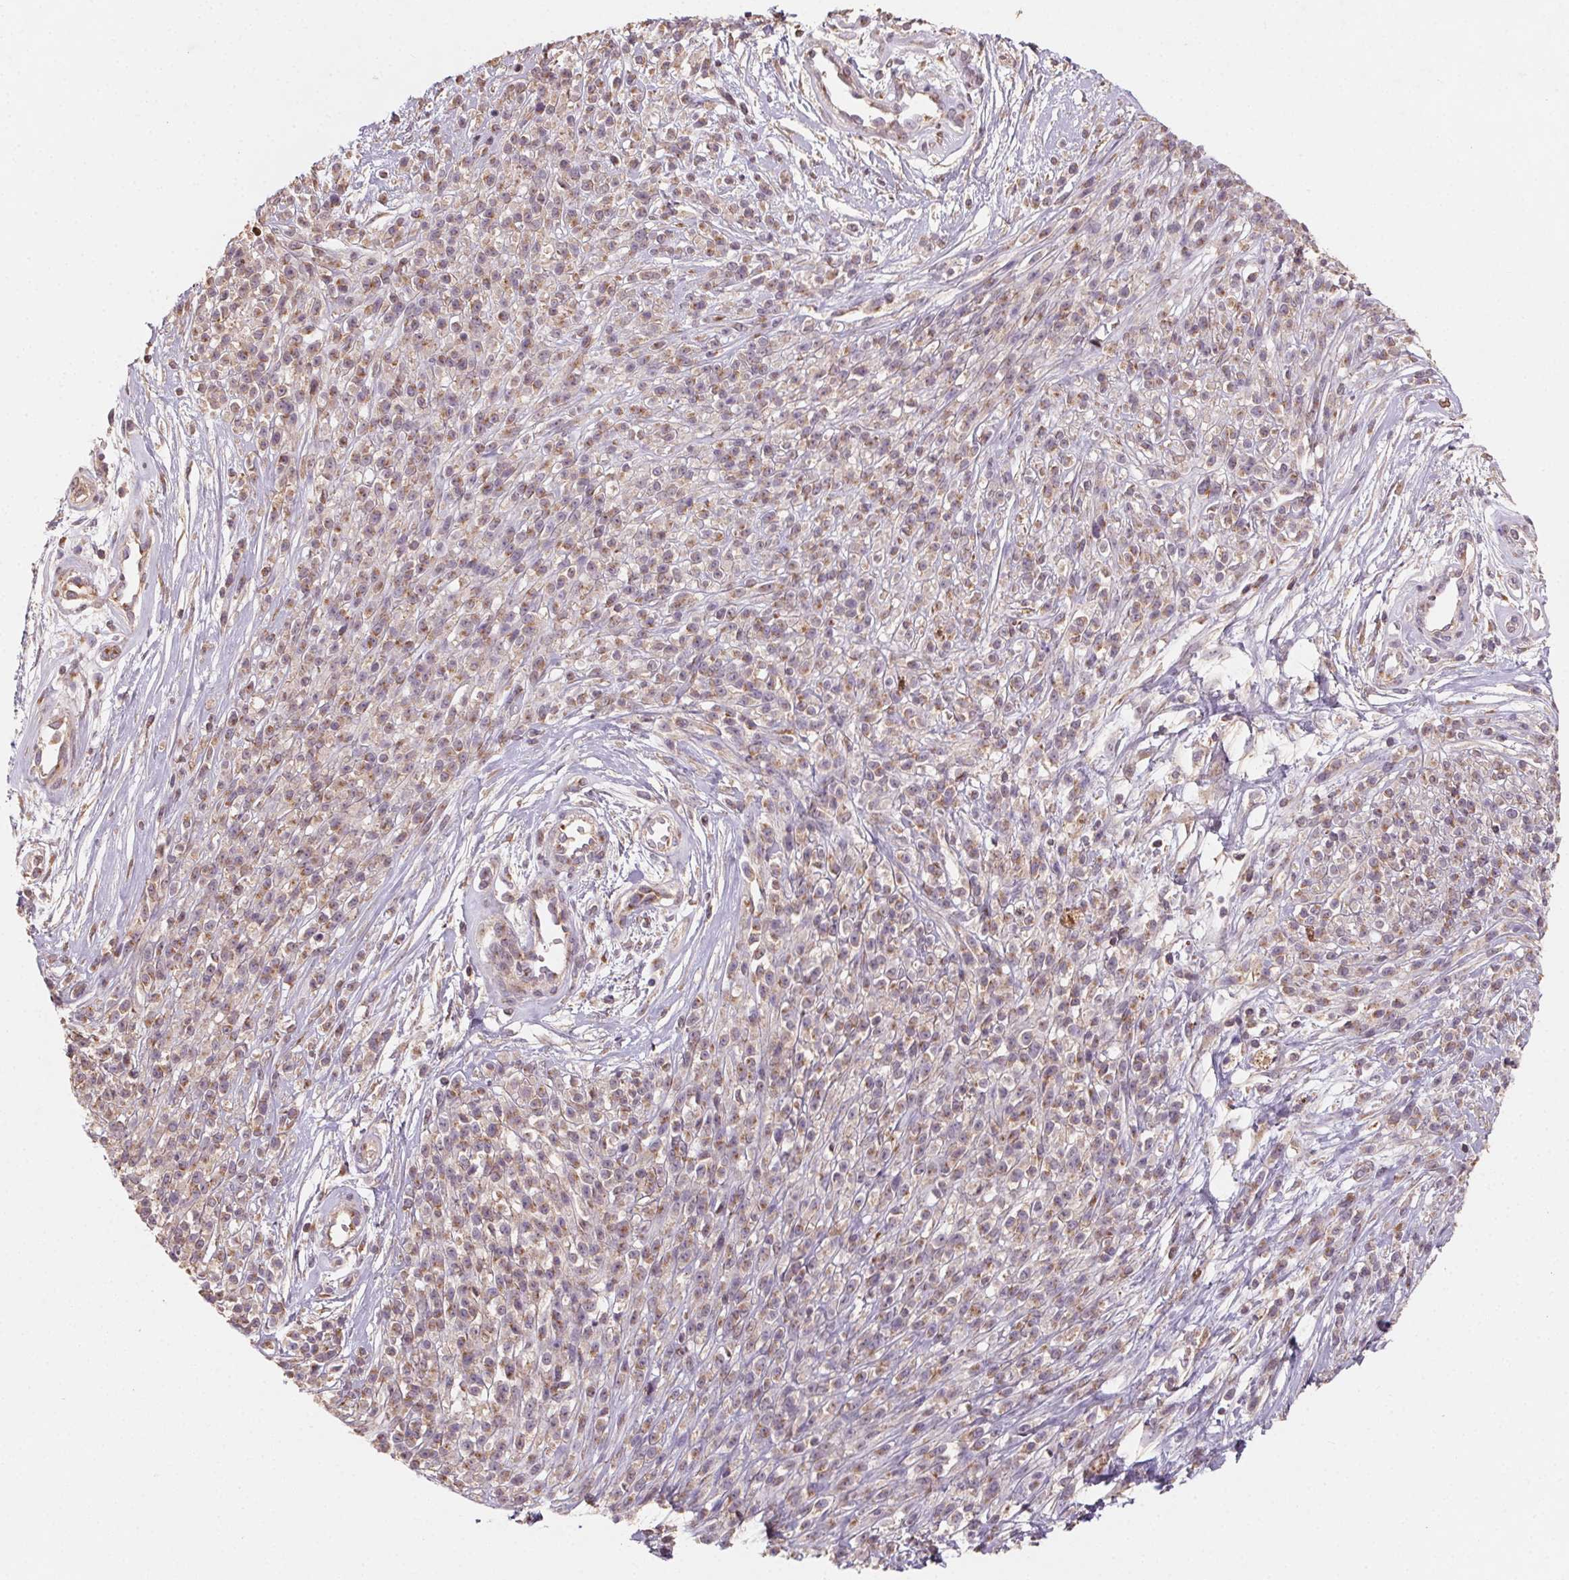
{"staining": {"intensity": "weak", "quantity": ">75%", "location": "cytoplasmic/membranous"}, "tissue": "melanoma", "cell_type": "Tumor cells", "image_type": "cancer", "snomed": [{"axis": "morphology", "description": "Malignant melanoma, NOS"}, {"axis": "topography", "description": "Skin"}, {"axis": "topography", "description": "Skin of trunk"}], "caption": "Immunohistochemical staining of malignant melanoma exhibits weak cytoplasmic/membranous protein staining in about >75% of tumor cells. The protein of interest is stained brown, and the nuclei are stained in blue (DAB IHC with brightfield microscopy, high magnification).", "gene": "AP1S1", "patient": {"sex": "male", "age": 74}}